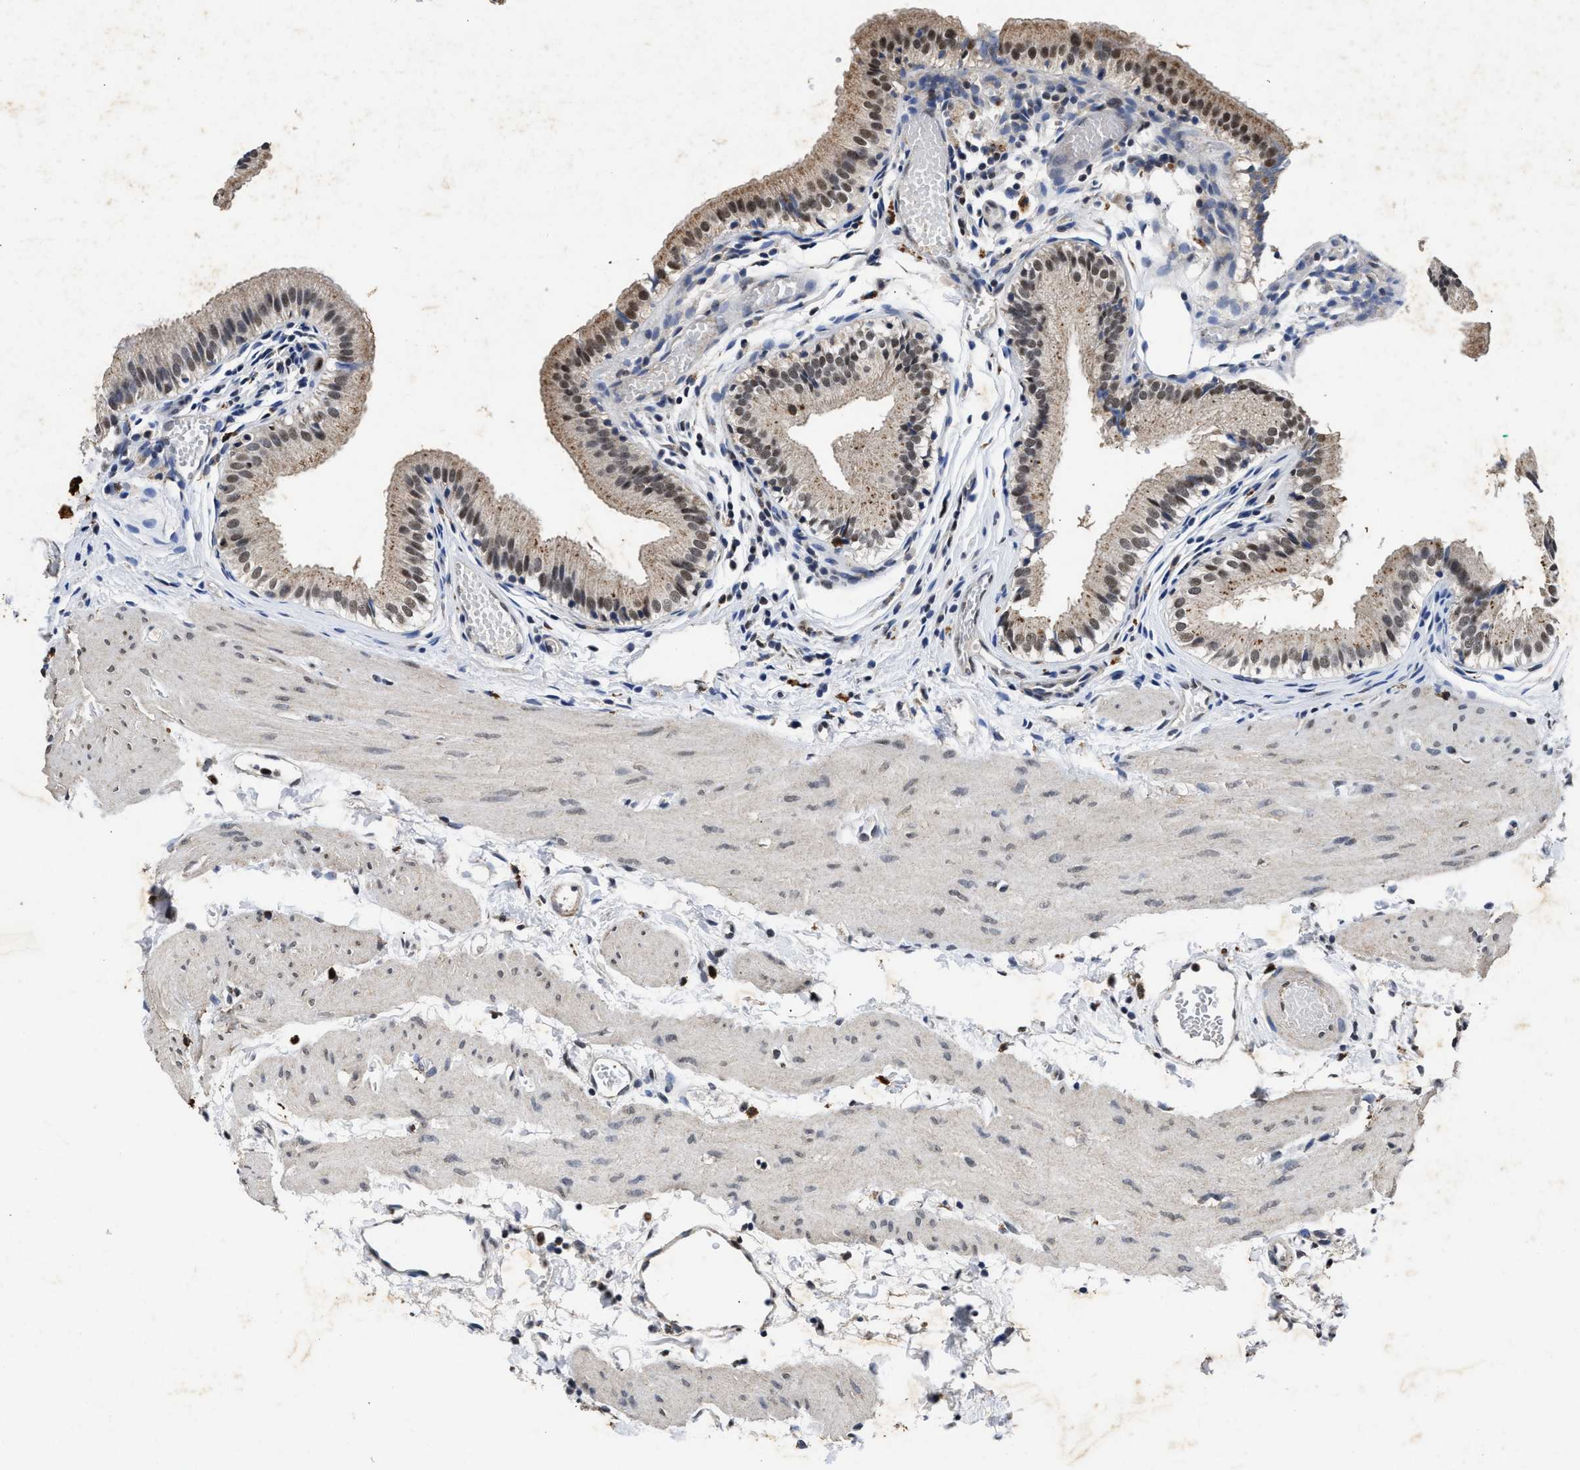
{"staining": {"intensity": "moderate", "quantity": ">75%", "location": "cytoplasmic/membranous,nuclear"}, "tissue": "gallbladder", "cell_type": "Glandular cells", "image_type": "normal", "snomed": [{"axis": "morphology", "description": "Normal tissue, NOS"}, {"axis": "topography", "description": "Gallbladder"}], "caption": "Gallbladder stained for a protein demonstrates moderate cytoplasmic/membranous,nuclear positivity in glandular cells. (brown staining indicates protein expression, while blue staining denotes nuclei).", "gene": "ACOX1", "patient": {"sex": "female", "age": 26}}